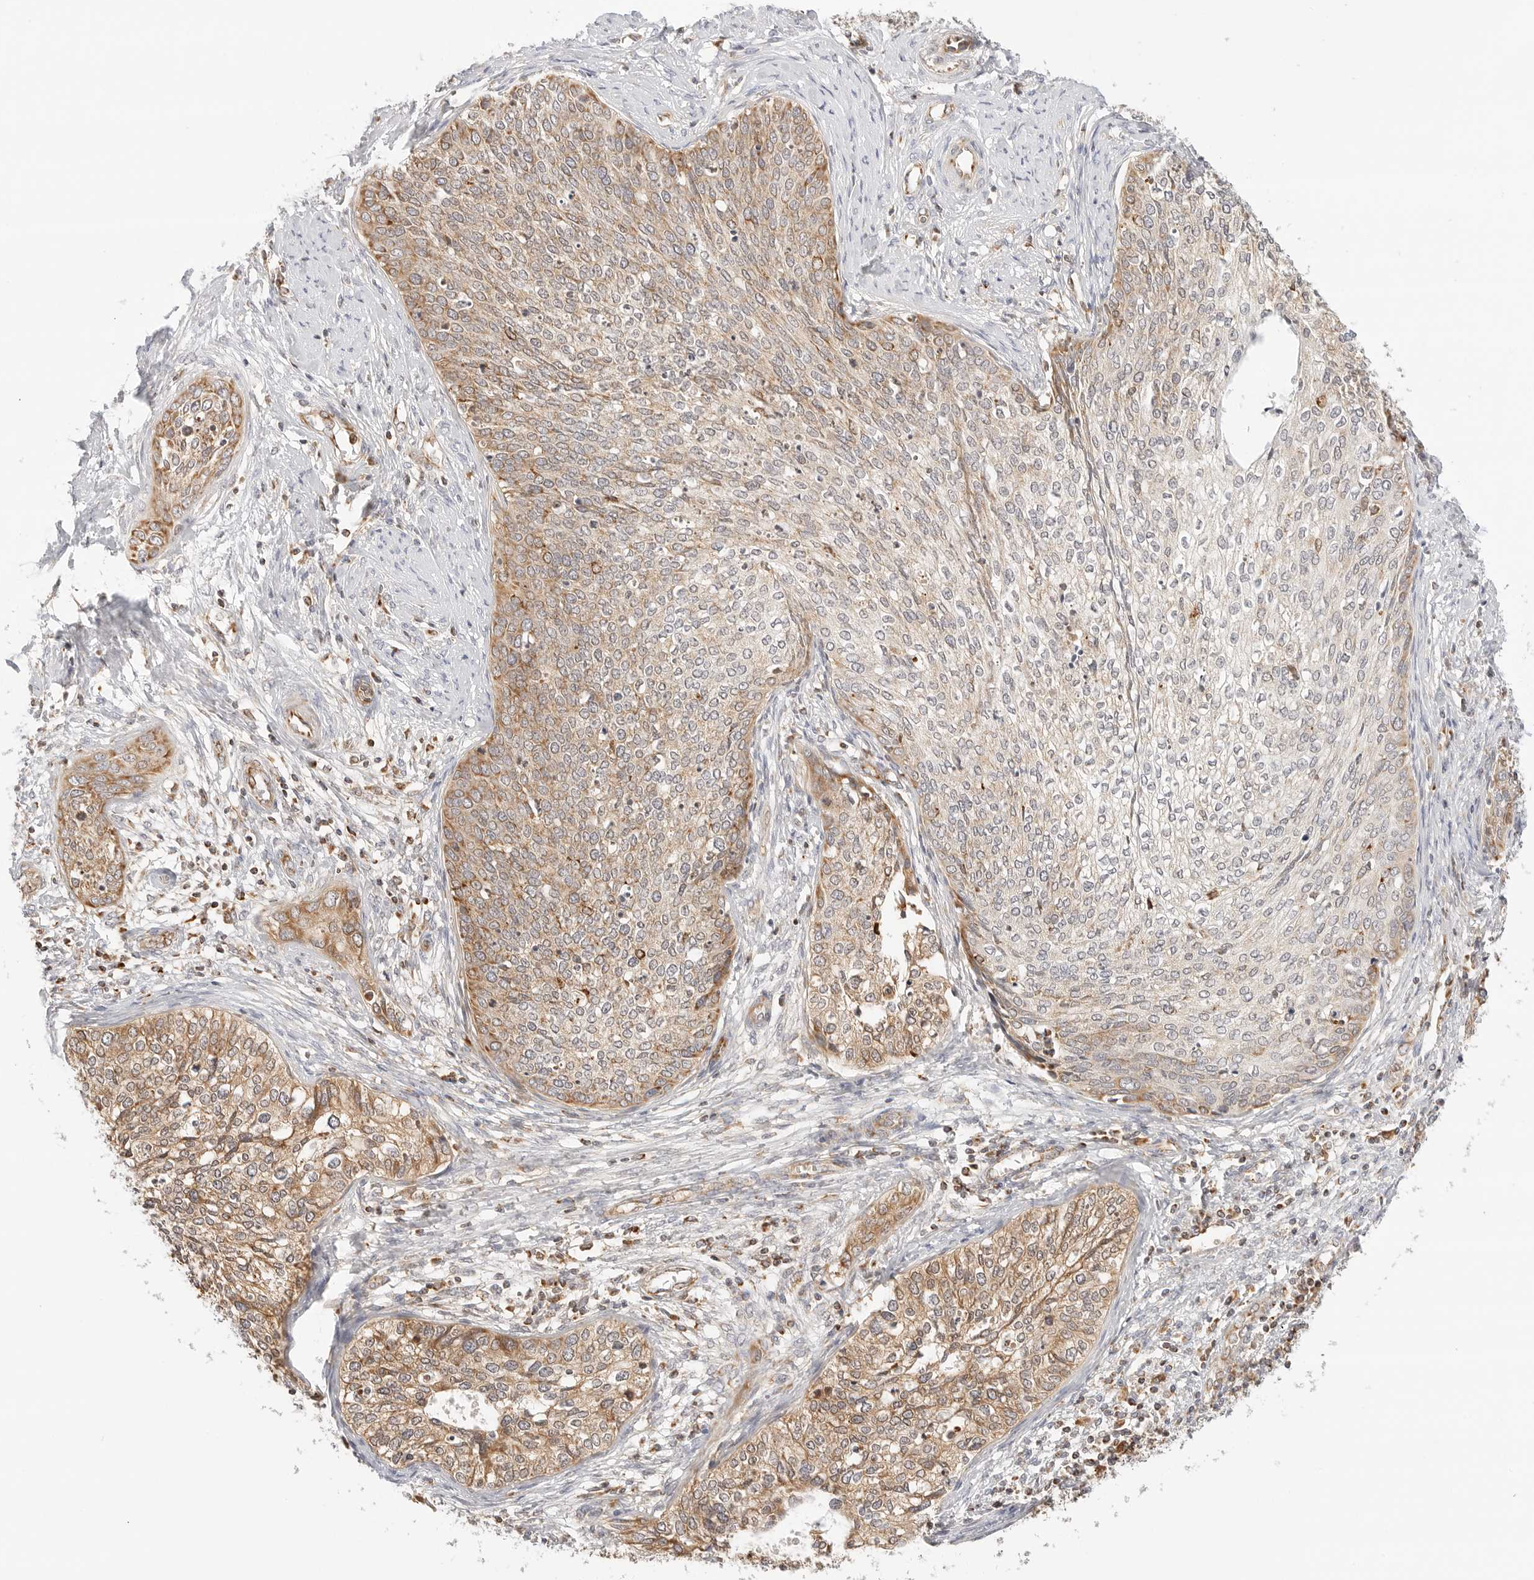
{"staining": {"intensity": "moderate", "quantity": ">75%", "location": "cytoplasmic/membranous"}, "tissue": "cervical cancer", "cell_type": "Tumor cells", "image_type": "cancer", "snomed": [{"axis": "morphology", "description": "Squamous cell carcinoma, NOS"}, {"axis": "topography", "description": "Cervix"}], "caption": "Protein staining of cervical cancer (squamous cell carcinoma) tissue demonstrates moderate cytoplasmic/membranous expression in approximately >75% of tumor cells. (DAB (3,3'-diaminobenzidine) = brown stain, brightfield microscopy at high magnification).", "gene": "ERO1B", "patient": {"sex": "female", "age": 37}}